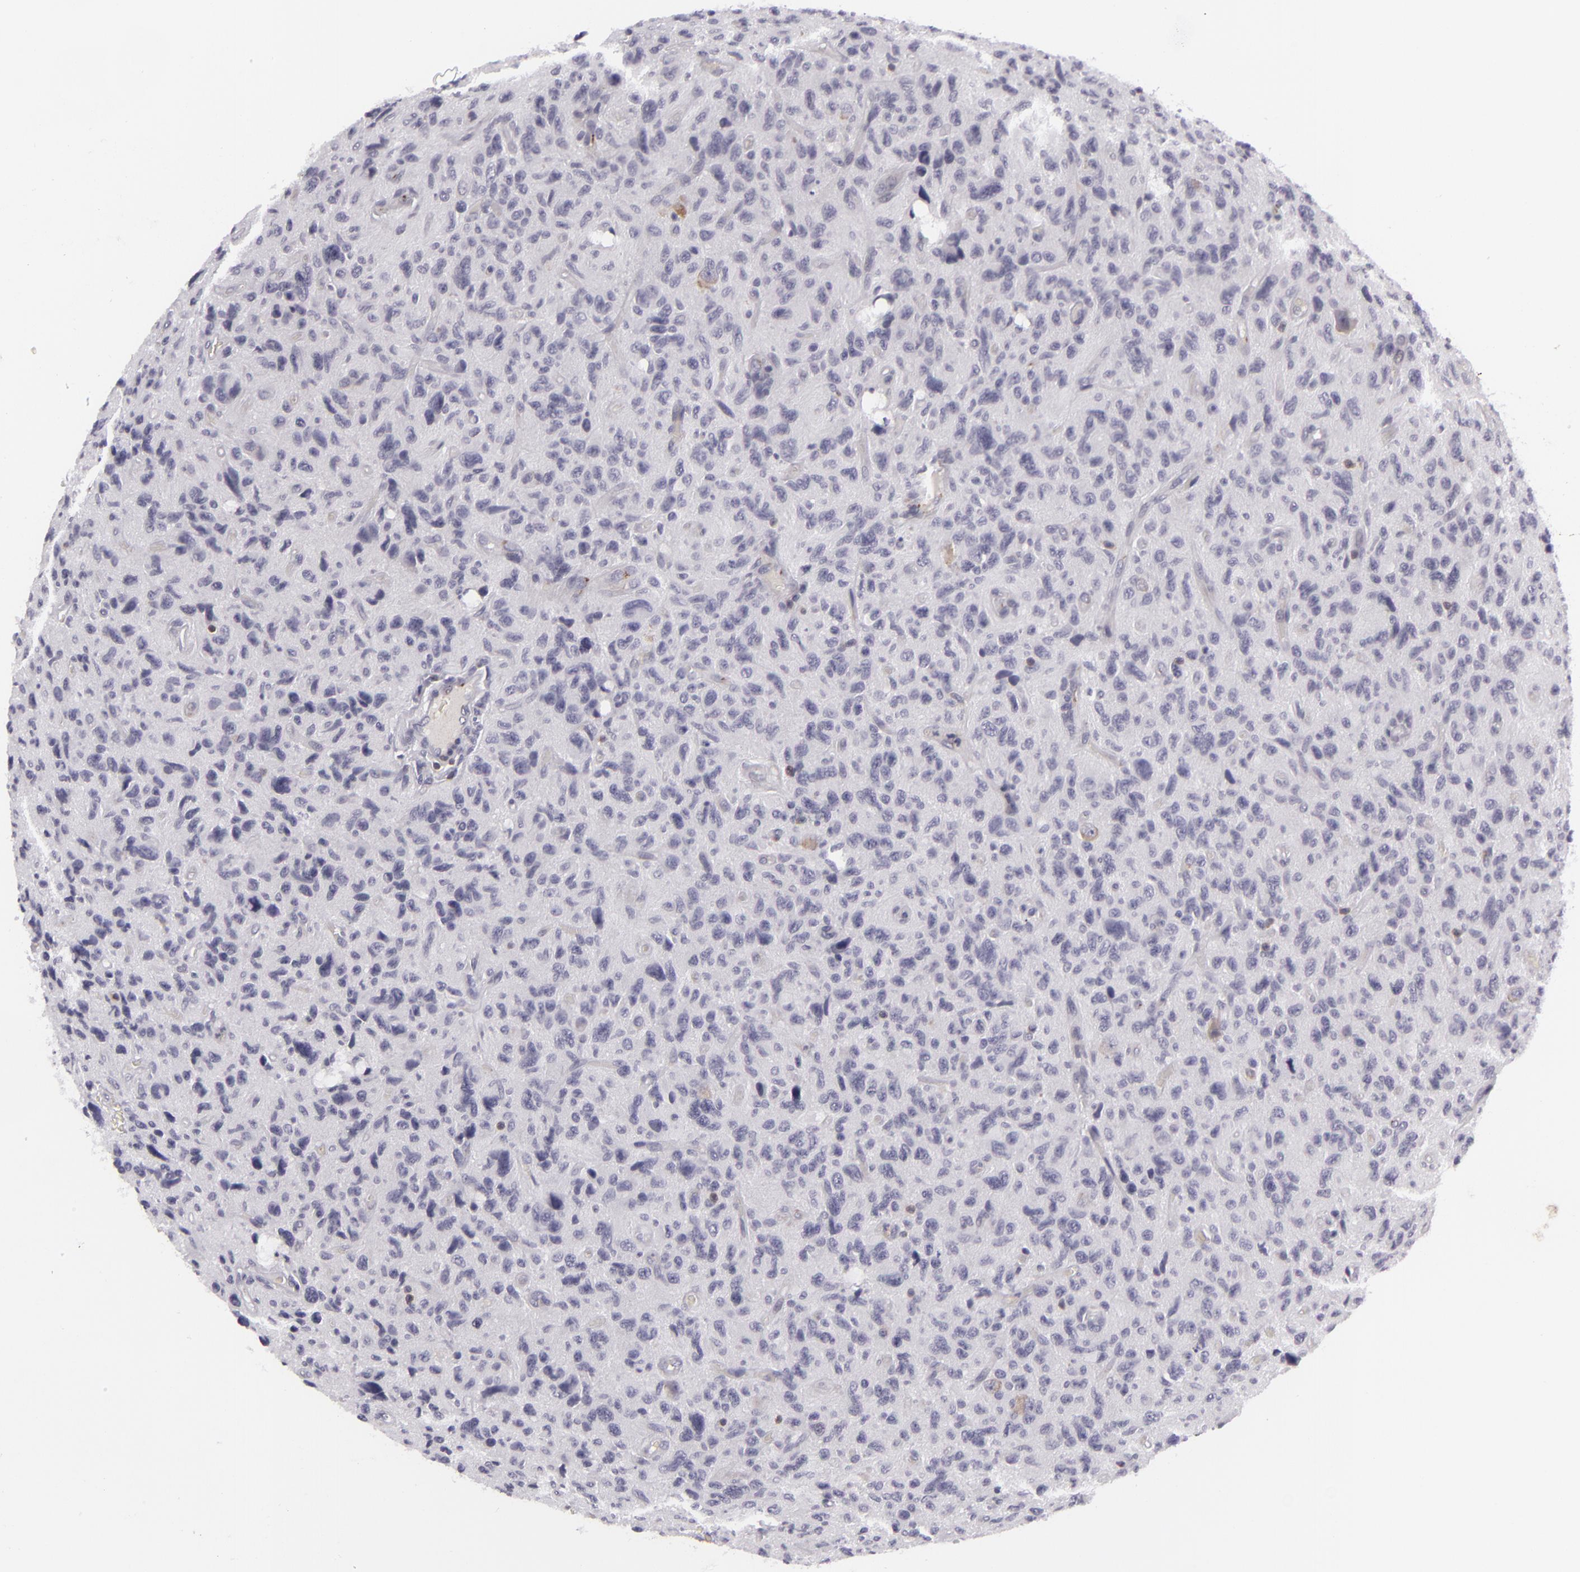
{"staining": {"intensity": "negative", "quantity": "none", "location": "none"}, "tissue": "glioma", "cell_type": "Tumor cells", "image_type": "cancer", "snomed": [{"axis": "morphology", "description": "Glioma, malignant, High grade"}, {"axis": "topography", "description": "Brain"}], "caption": "Micrograph shows no protein expression in tumor cells of glioma tissue.", "gene": "KCNAB2", "patient": {"sex": "female", "age": 60}}